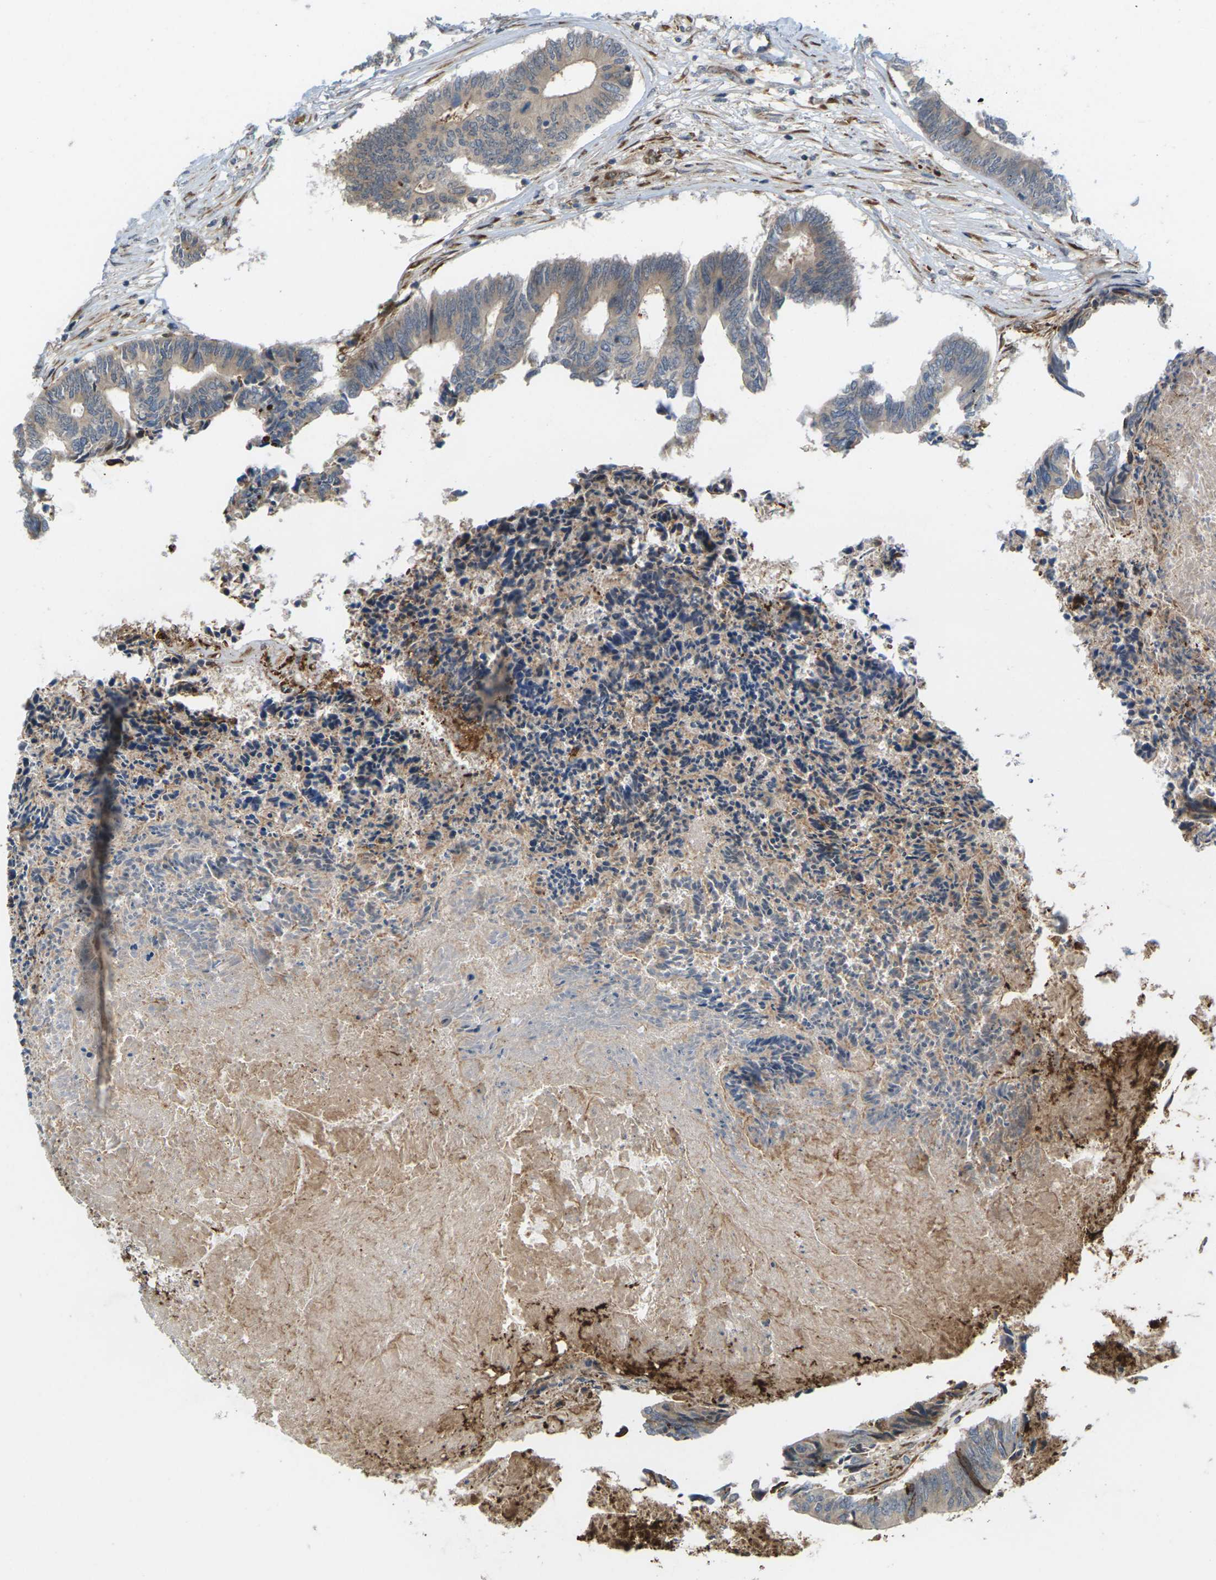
{"staining": {"intensity": "moderate", "quantity": ">75%", "location": "cytoplasmic/membranous"}, "tissue": "colorectal cancer", "cell_type": "Tumor cells", "image_type": "cancer", "snomed": [{"axis": "morphology", "description": "Adenocarcinoma, NOS"}, {"axis": "topography", "description": "Rectum"}], "caption": "Protein expression analysis of human colorectal cancer (adenocarcinoma) reveals moderate cytoplasmic/membranous positivity in approximately >75% of tumor cells. The staining is performed using DAB brown chromogen to label protein expression. The nuclei are counter-stained blue using hematoxylin.", "gene": "ROBO1", "patient": {"sex": "male", "age": 63}}